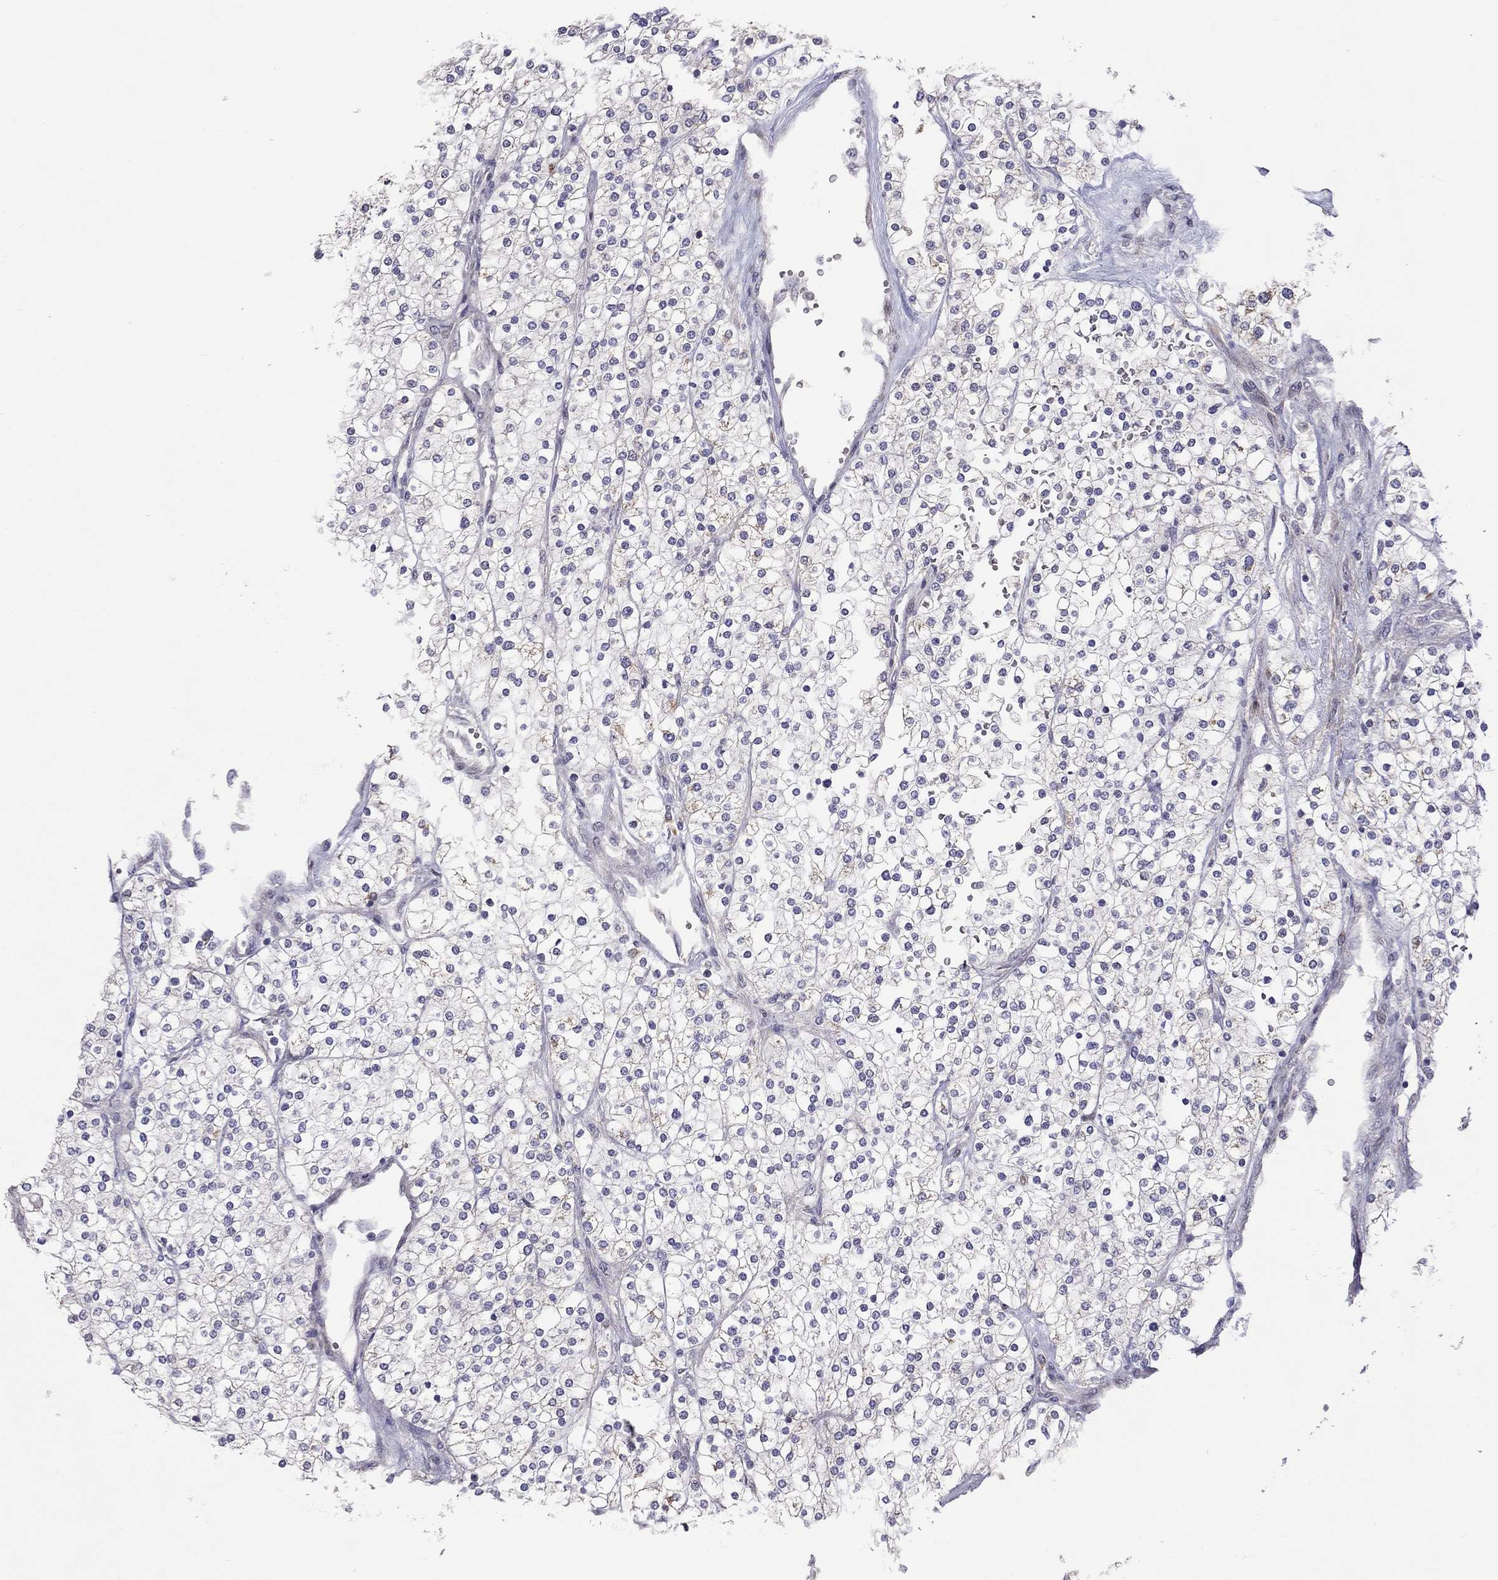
{"staining": {"intensity": "negative", "quantity": "none", "location": "none"}, "tissue": "renal cancer", "cell_type": "Tumor cells", "image_type": "cancer", "snomed": [{"axis": "morphology", "description": "Adenocarcinoma, NOS"}, {"axis": "topography", "description": "Kidney"}], "caption": "Human renal cancer (adenocarcinoma) stained for a protein using immunohistochemistry shows no positivity in tumor cells.", "gene": "SYTL2", "patient": {"sex": "male", "age": 80}}